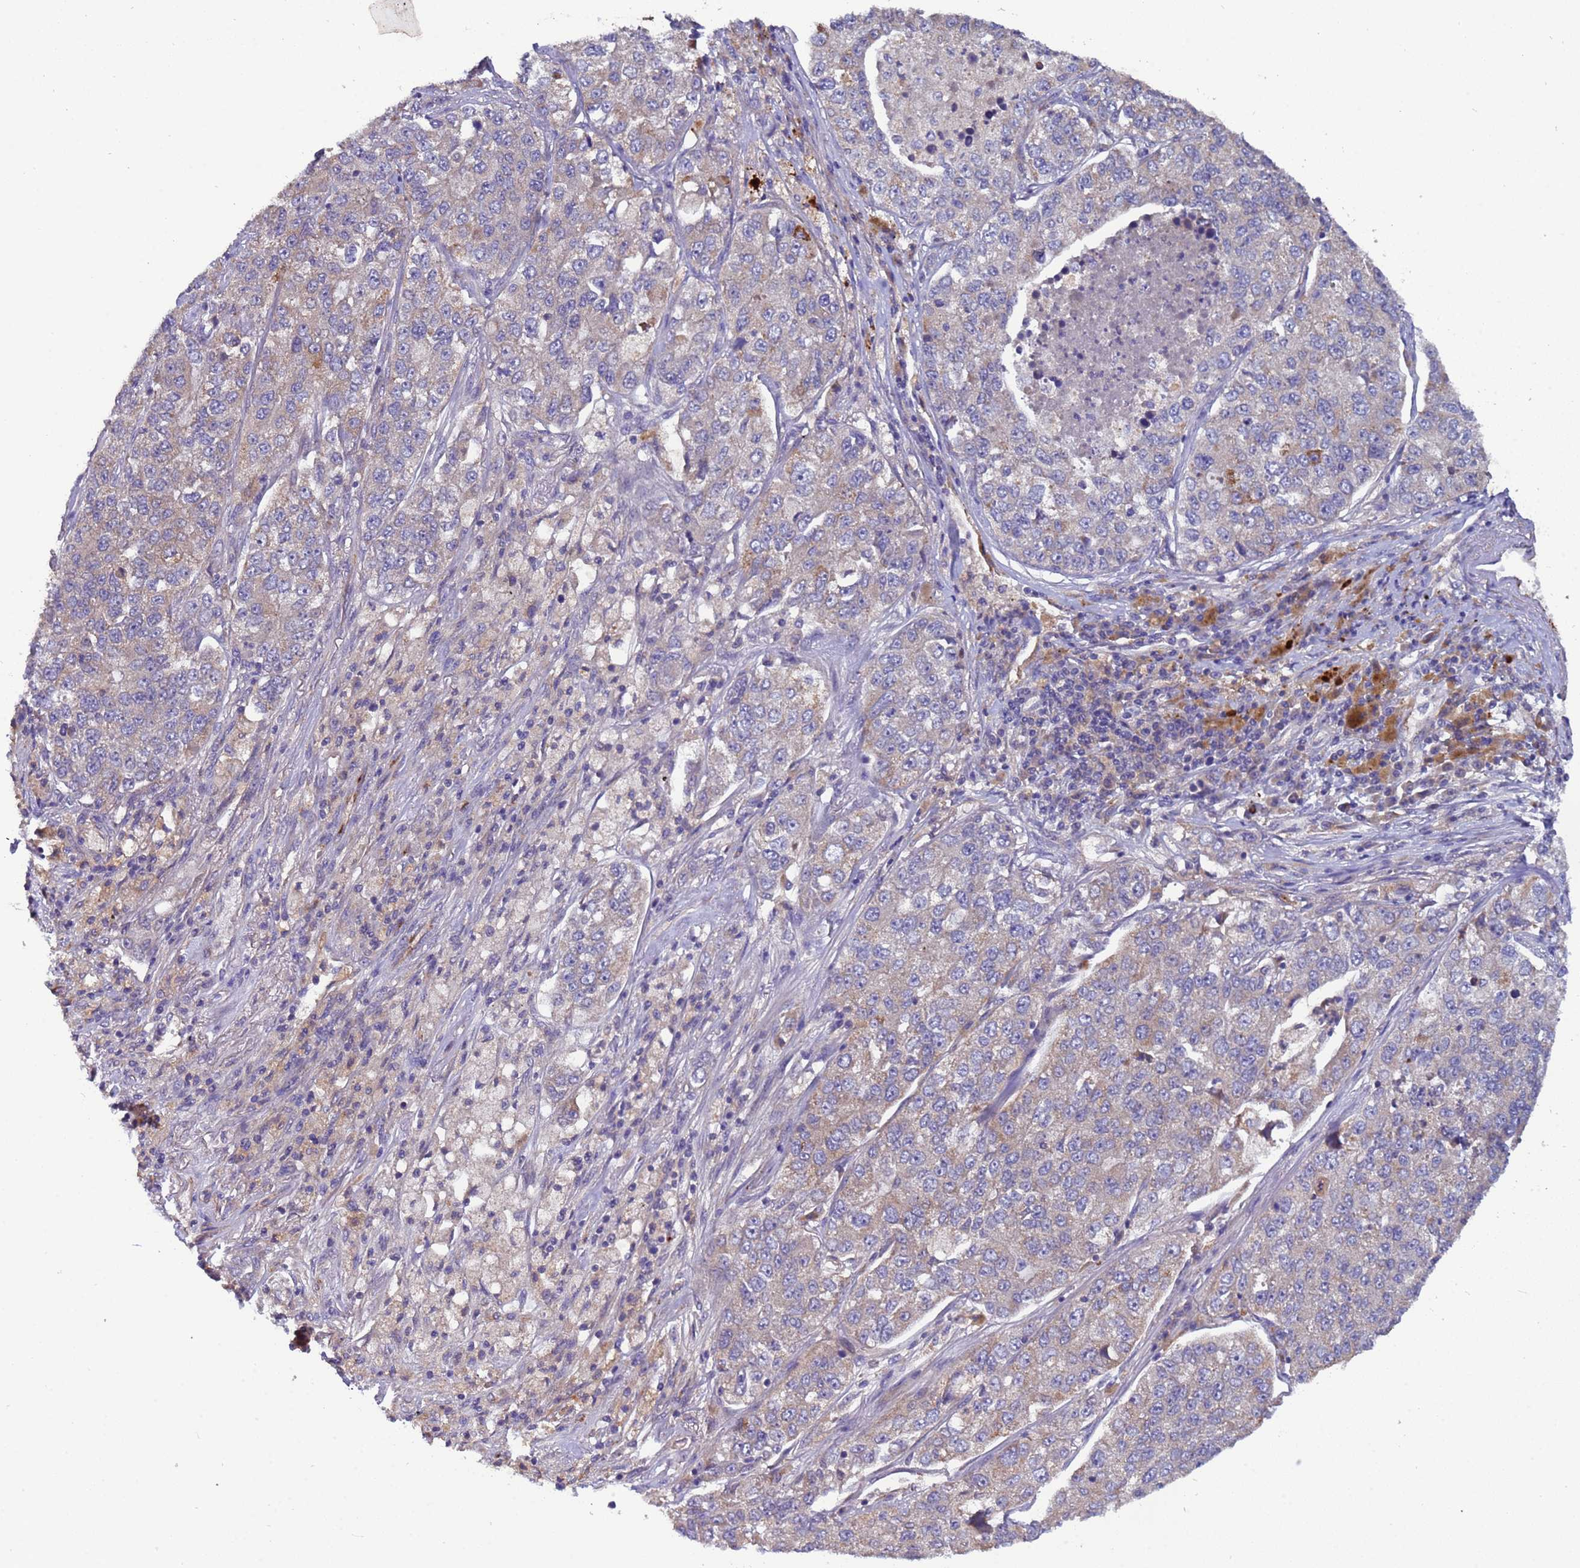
{"staining": {"intensity": "weak", "quantity": "<25%", "location": "cytoplasmic/membranous"}, "tissue": "lung cancer", "cell_type": "Tumor cells", "image_type": "cancer", "snomed": [{"axis": "morphology", "description": "Adenocarcinoma, NOS"}, {"axis": "topography", "description": "Lung"}], "caption": "Tumor cells are negative for brown protein staining in lung adenocarcinoma.", "gene": "ZNF248", "patient": {"sex": "male", "age": 49}}